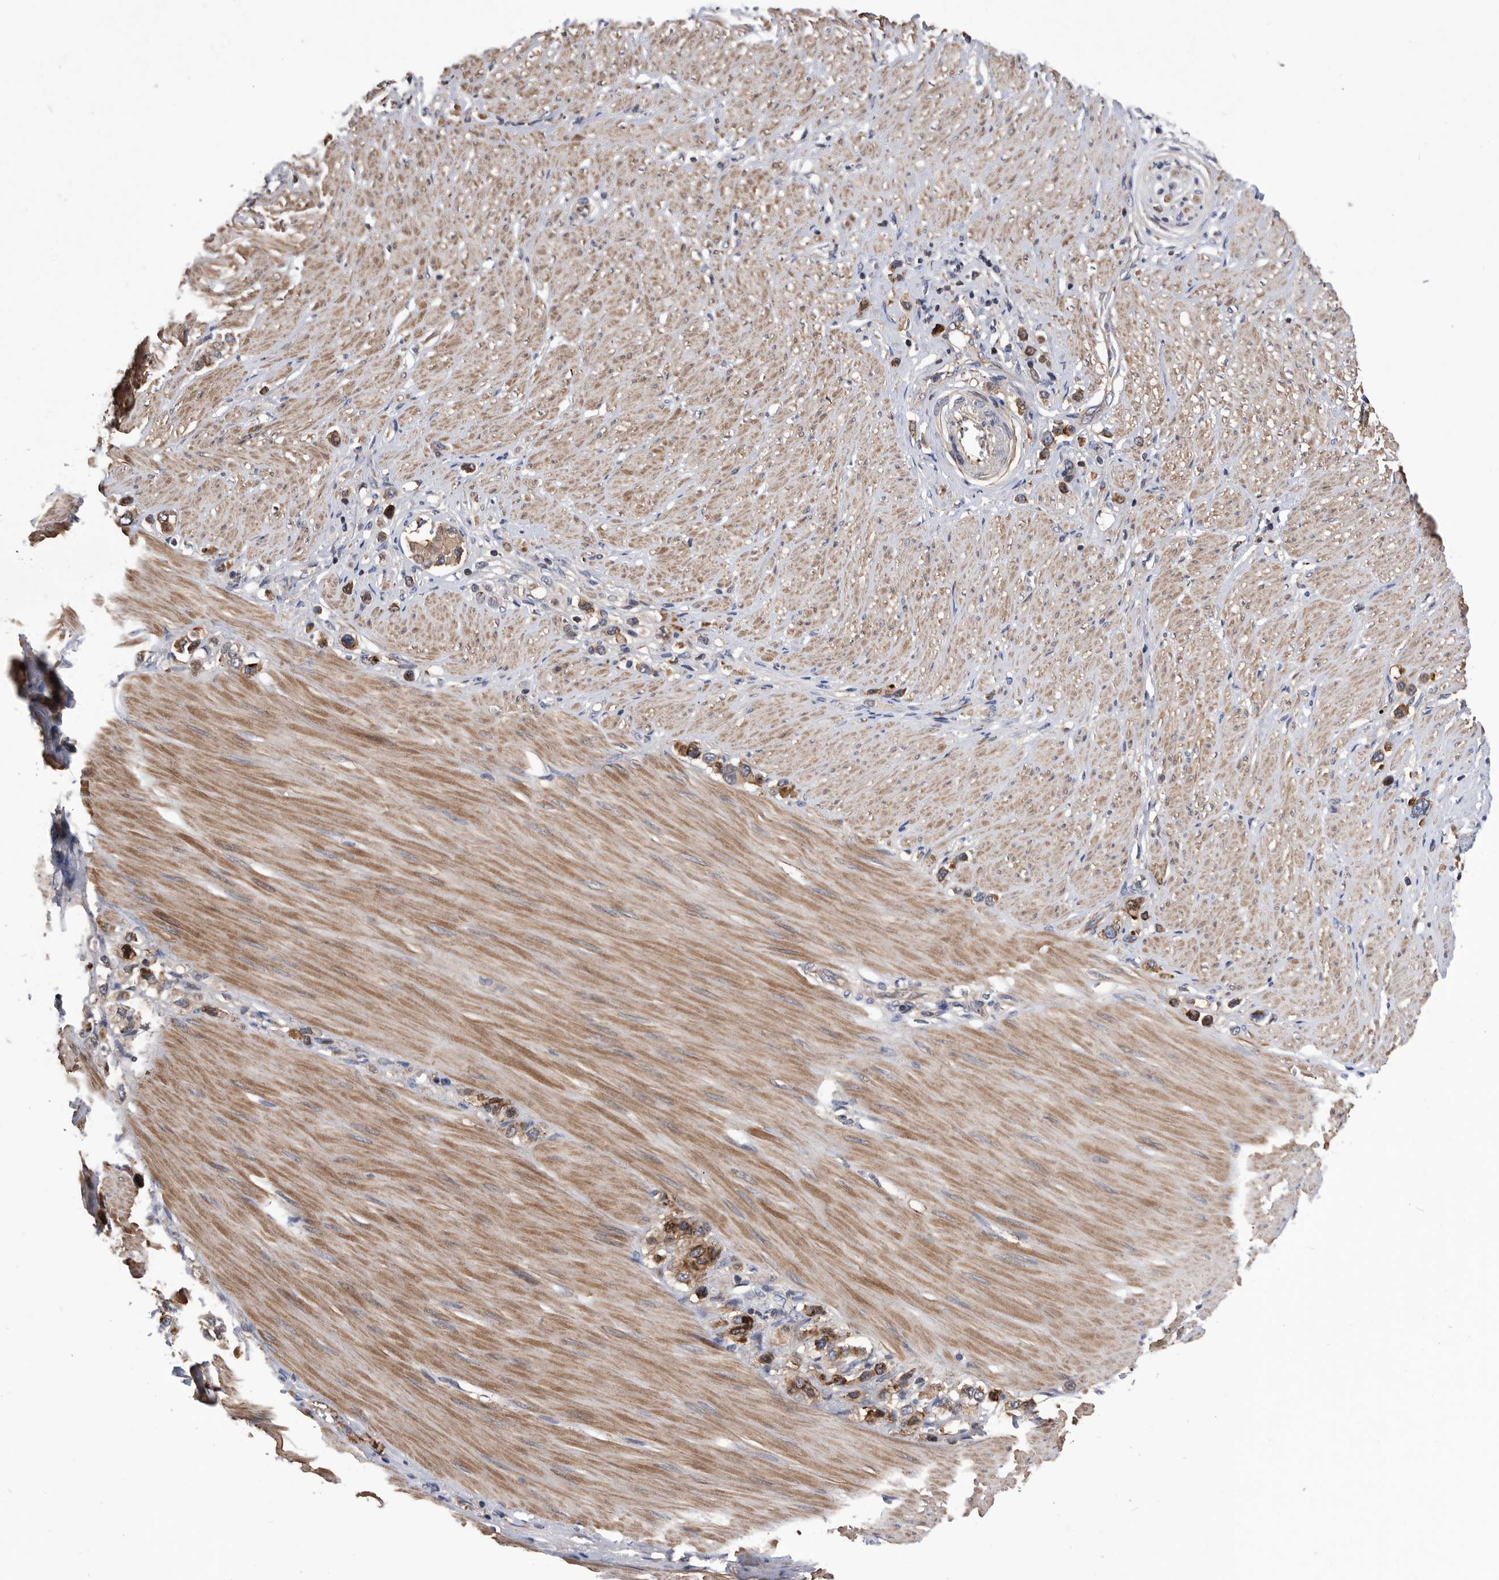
{"staining": {"intensity": "strong", "quantity": ">75%", "location": "cytoplasmic/membranous"}, "tissue": "stomach cancer", "cell_type": "Tumor cells", "image_type": "cancer", "snomed": [{"axis": "morphology", "description": "Adenocarcinoma, NOS"}, {"axis": "topography", "description": "Stomach"}], "caption": "A brown stain highlights strong cytoplasmic/membranous staining of a protein in human adenocarcinoma (stomach) tumor cells.", "gene": "BAIAP3", "patient": {"sex": "female", "age": 65}}